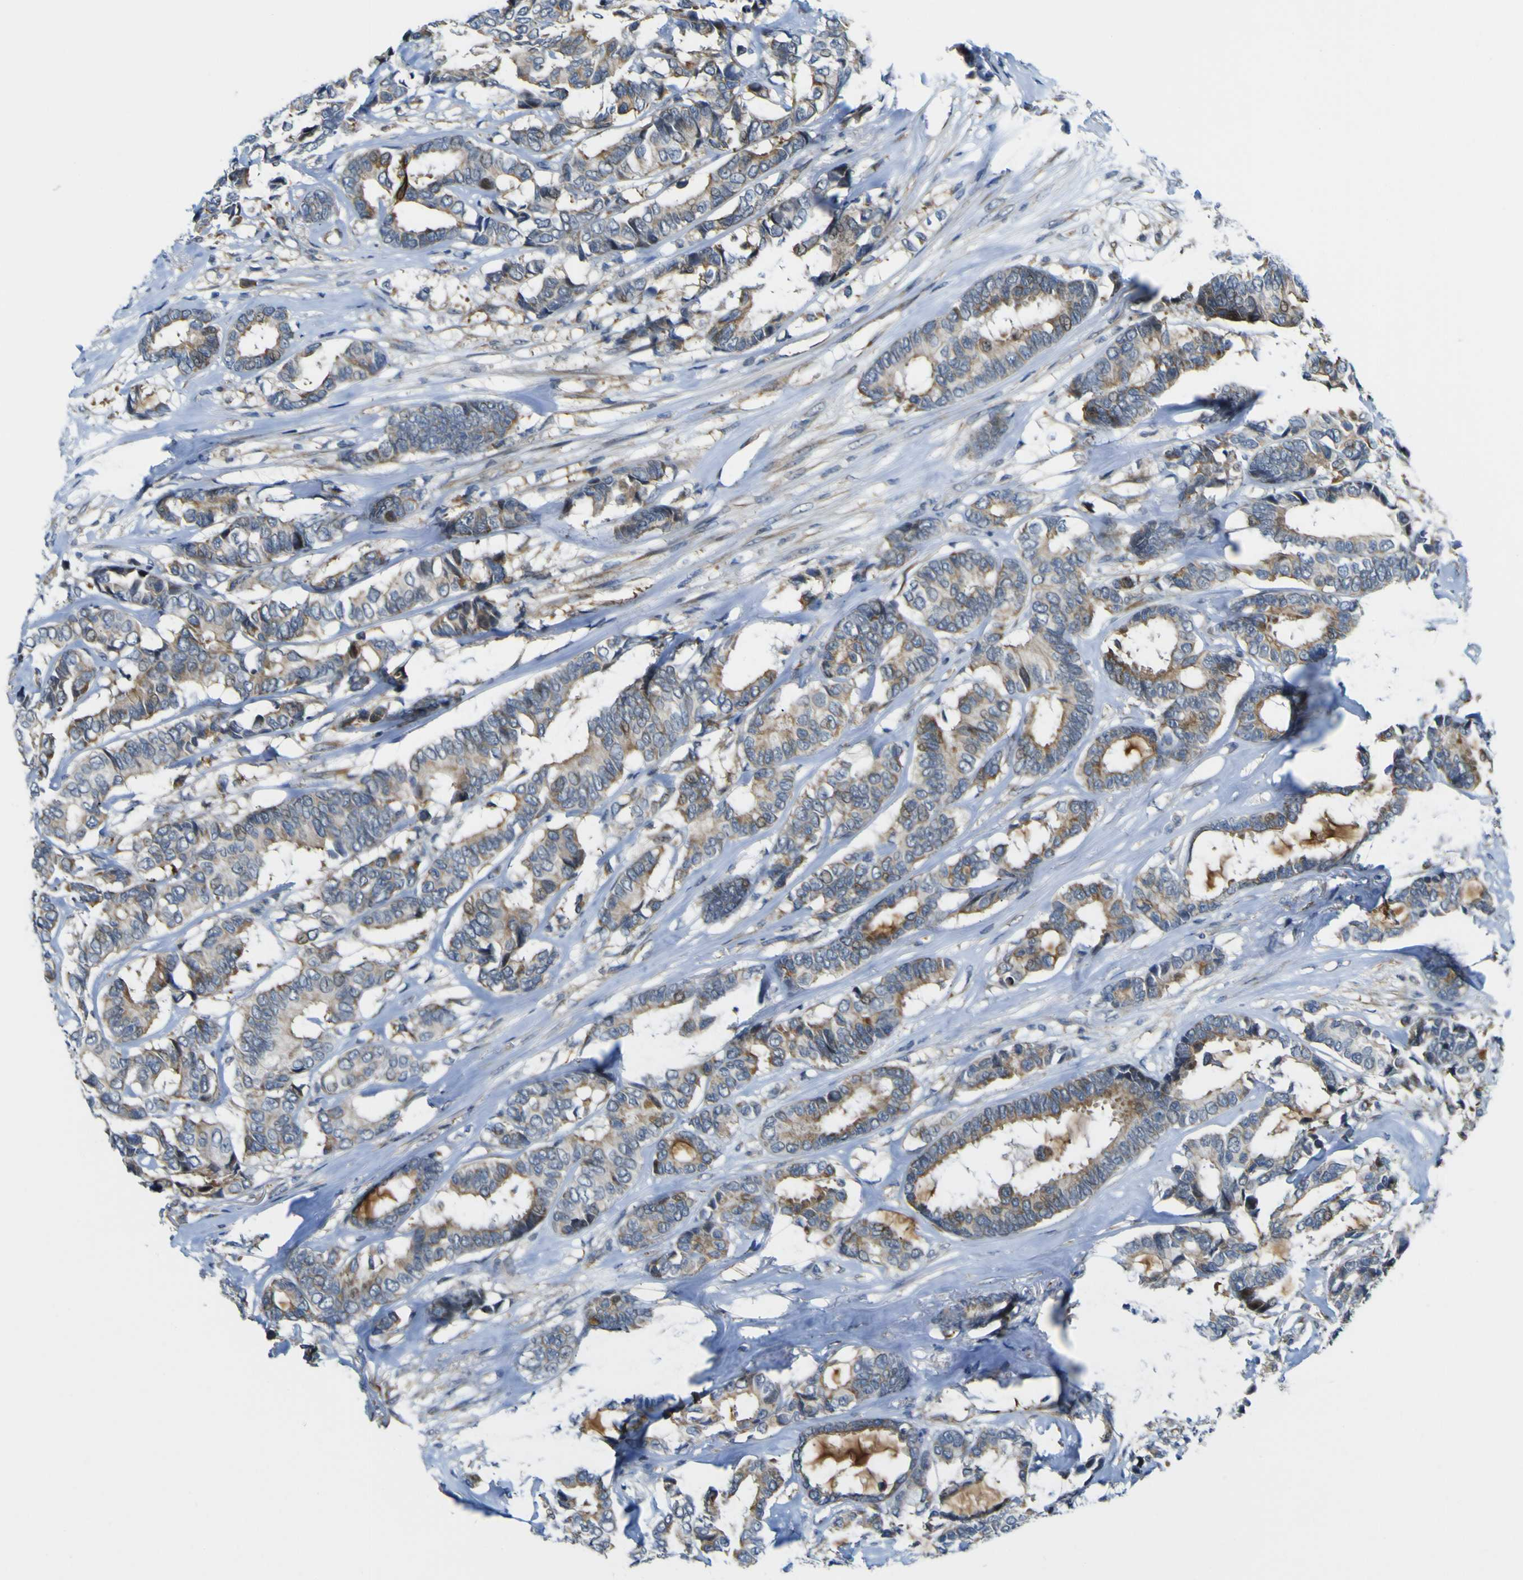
{"staining": {"intensity": "strong", "quantity": "25%-75%", "location": "cytoplasmic/membranous"}, "tissue": "breast cancer", "cell_type": "Tumor cells", "image_type": "cancer", "snomed": [{"axis": "morphology", "description": "Duct carcinoma"}, {"axis": "topography", "description": "Breast"}], "caption": "Strong cytoplasmic/membranous expression for a protein is seen in about 25%-75% of tumor cells of invasive ductal carcinoma (breast) using IHC.", "gene": "KDM7A", "patient": {"sex": "female", "age": 87}}